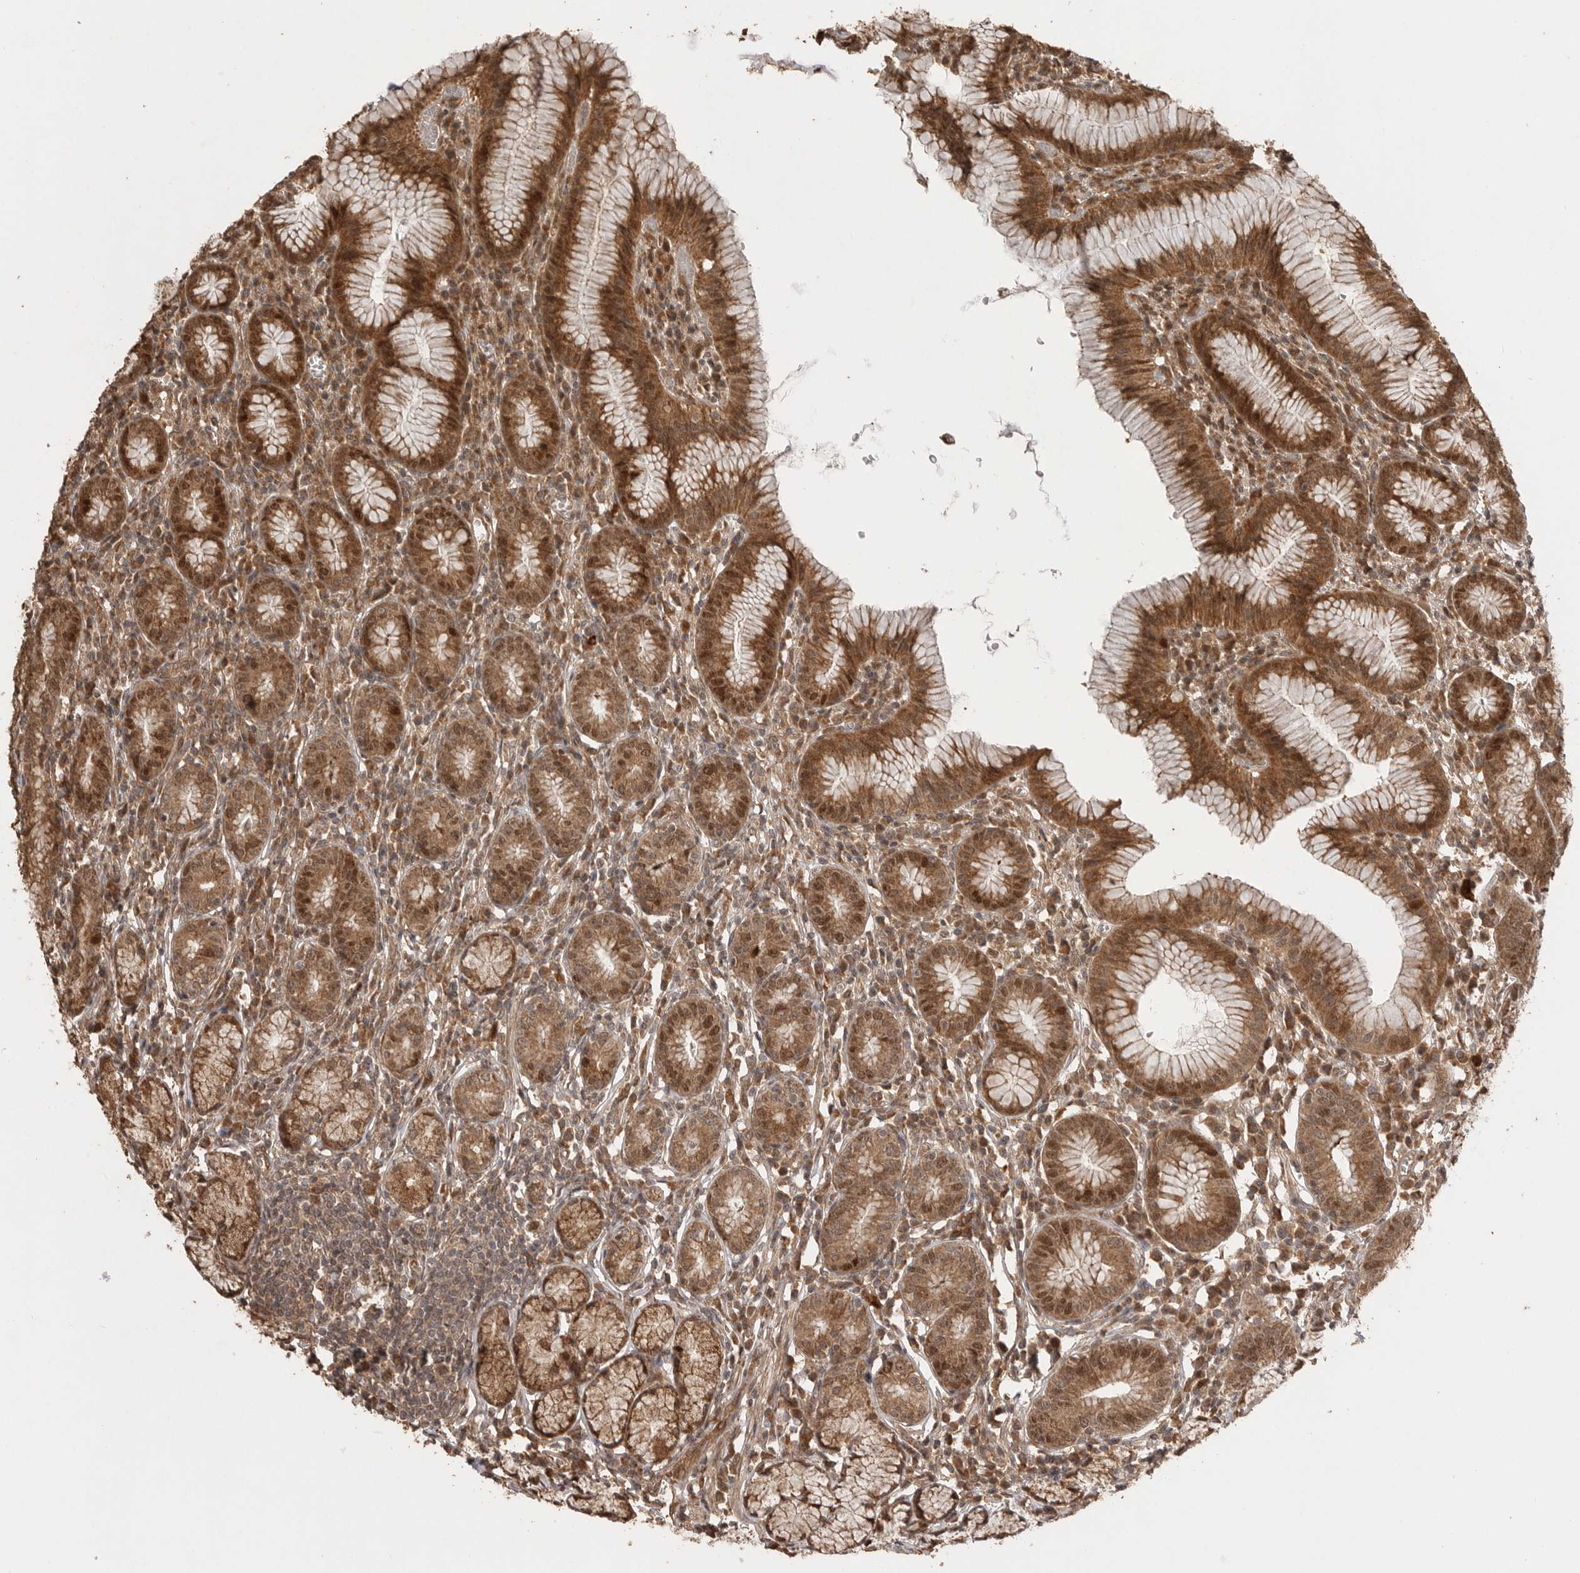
{"staining": {"intensity": "moderate", "quantity": ">75%", "location": "cytoplasmic/membranous,nuclear"}, "tissue": "stomach", "cell_type": "Glandular cells", "image_type": "normal", "snomed": [{"axis": "morphology", "description": "Normal tissue, NOS"}, {"axis": "topography", "description": "Stomach"}], "caption": "This photomicrograph shows normal stomach stained with IHC to label a protein in brown. The cytoplasmic/membranous,nuclear of glandular cells show moderate positivity for the protein. Nuclei are counter-stained blue.", "gene": "BOC", "patient": {"sex": "male", "age": 55}}